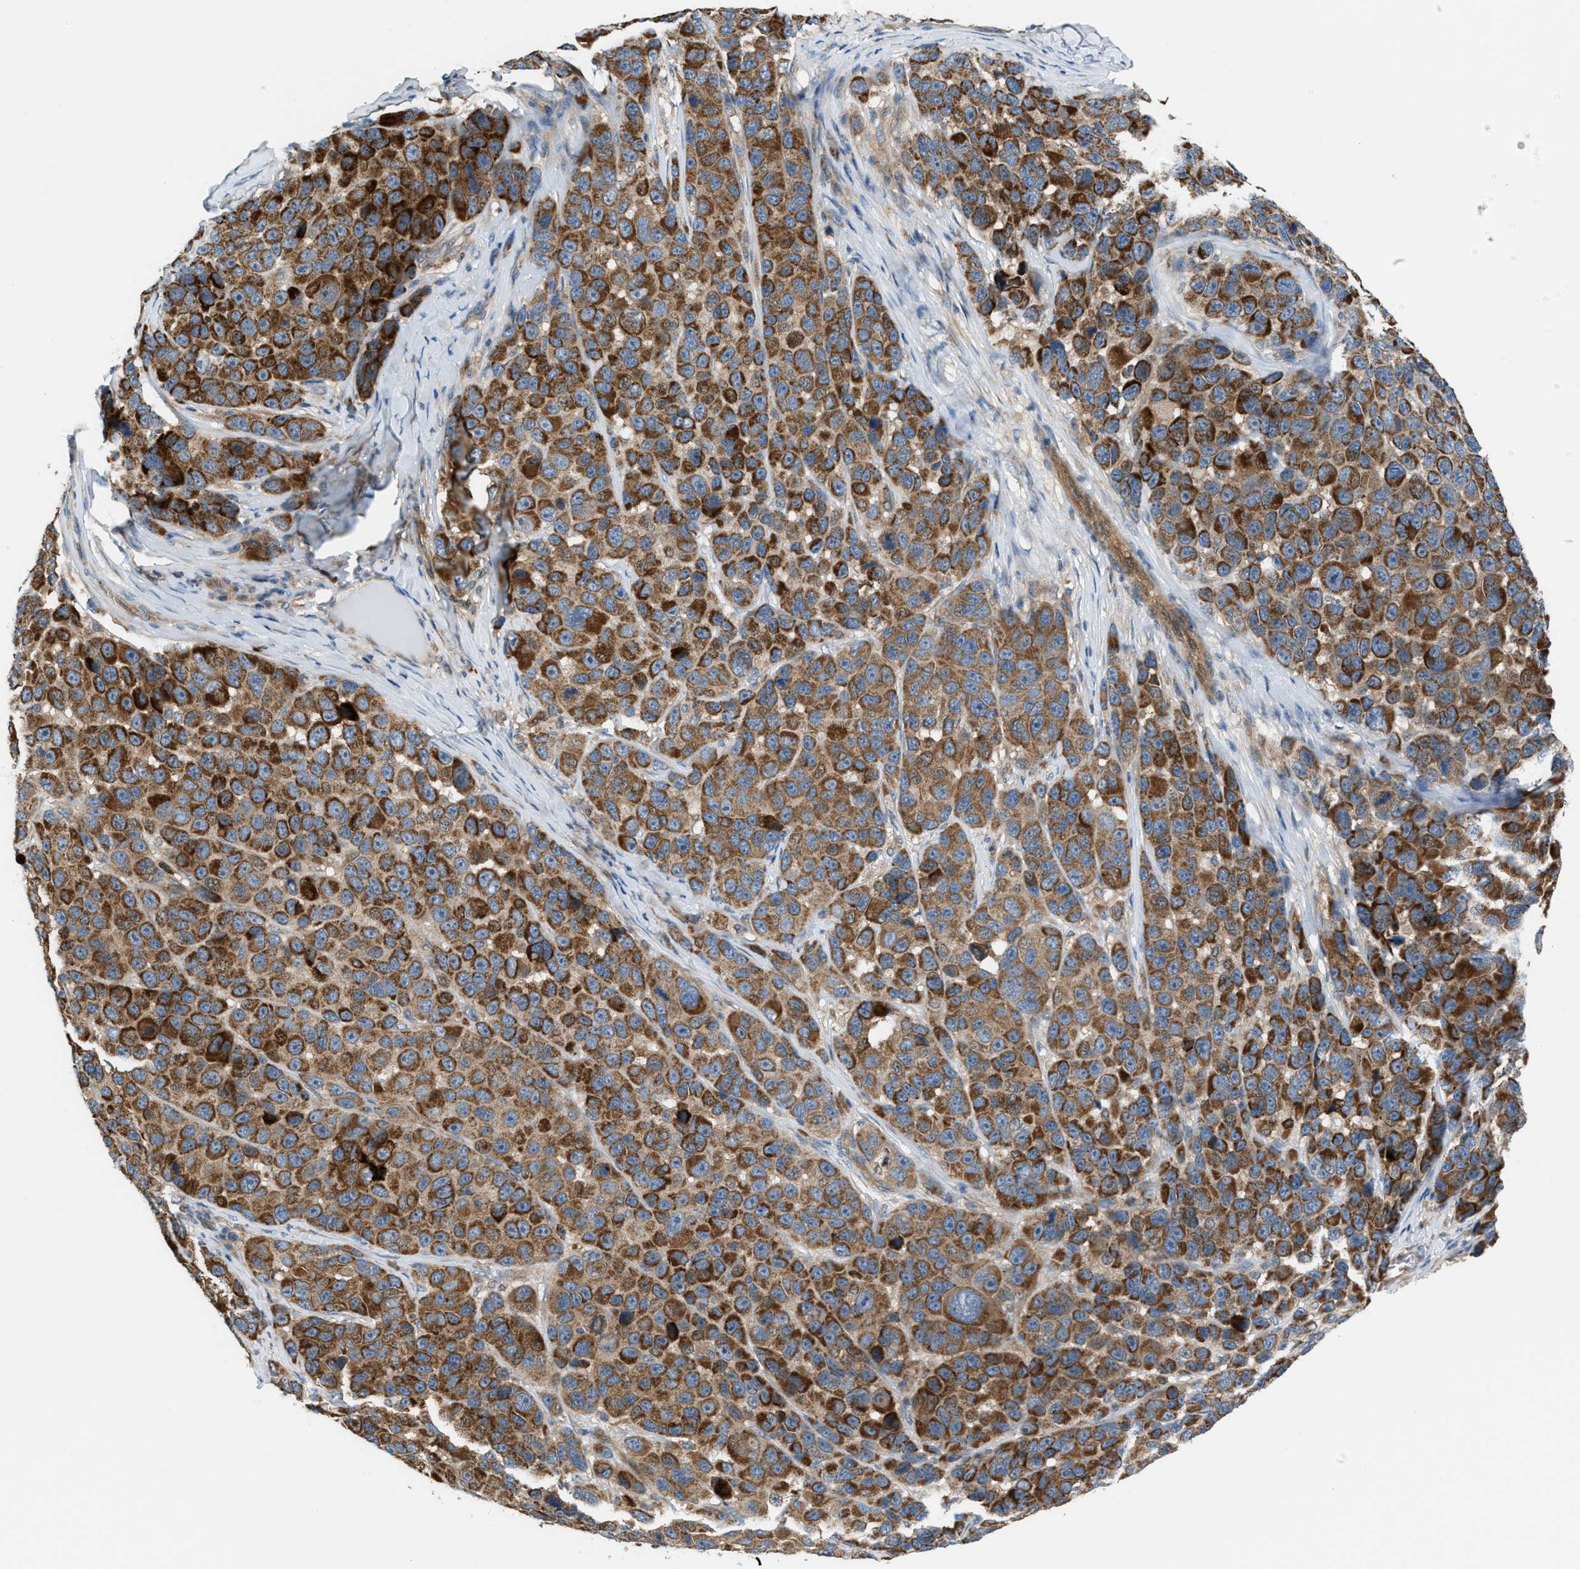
{"staining": {"intensity": "strong", "quantity": ">75%", "location": "cytoplasmic/membranous"}, "tissue": "melanoma", "cell_type": "Tumor cells", "image_type": "cancer", "snomed": [{"axis": "morphology", "description": "Malignant melanoma, NOS"}, {"axis": "topography", "description": "Skin"}], "caption": "Protein analysis of melanoma tissue displays strong cytoplasmic/membranous positivity in about >75% of tumor cells.", "gene": "PDCL", "patient": {"sex": "male", "age": 53}}